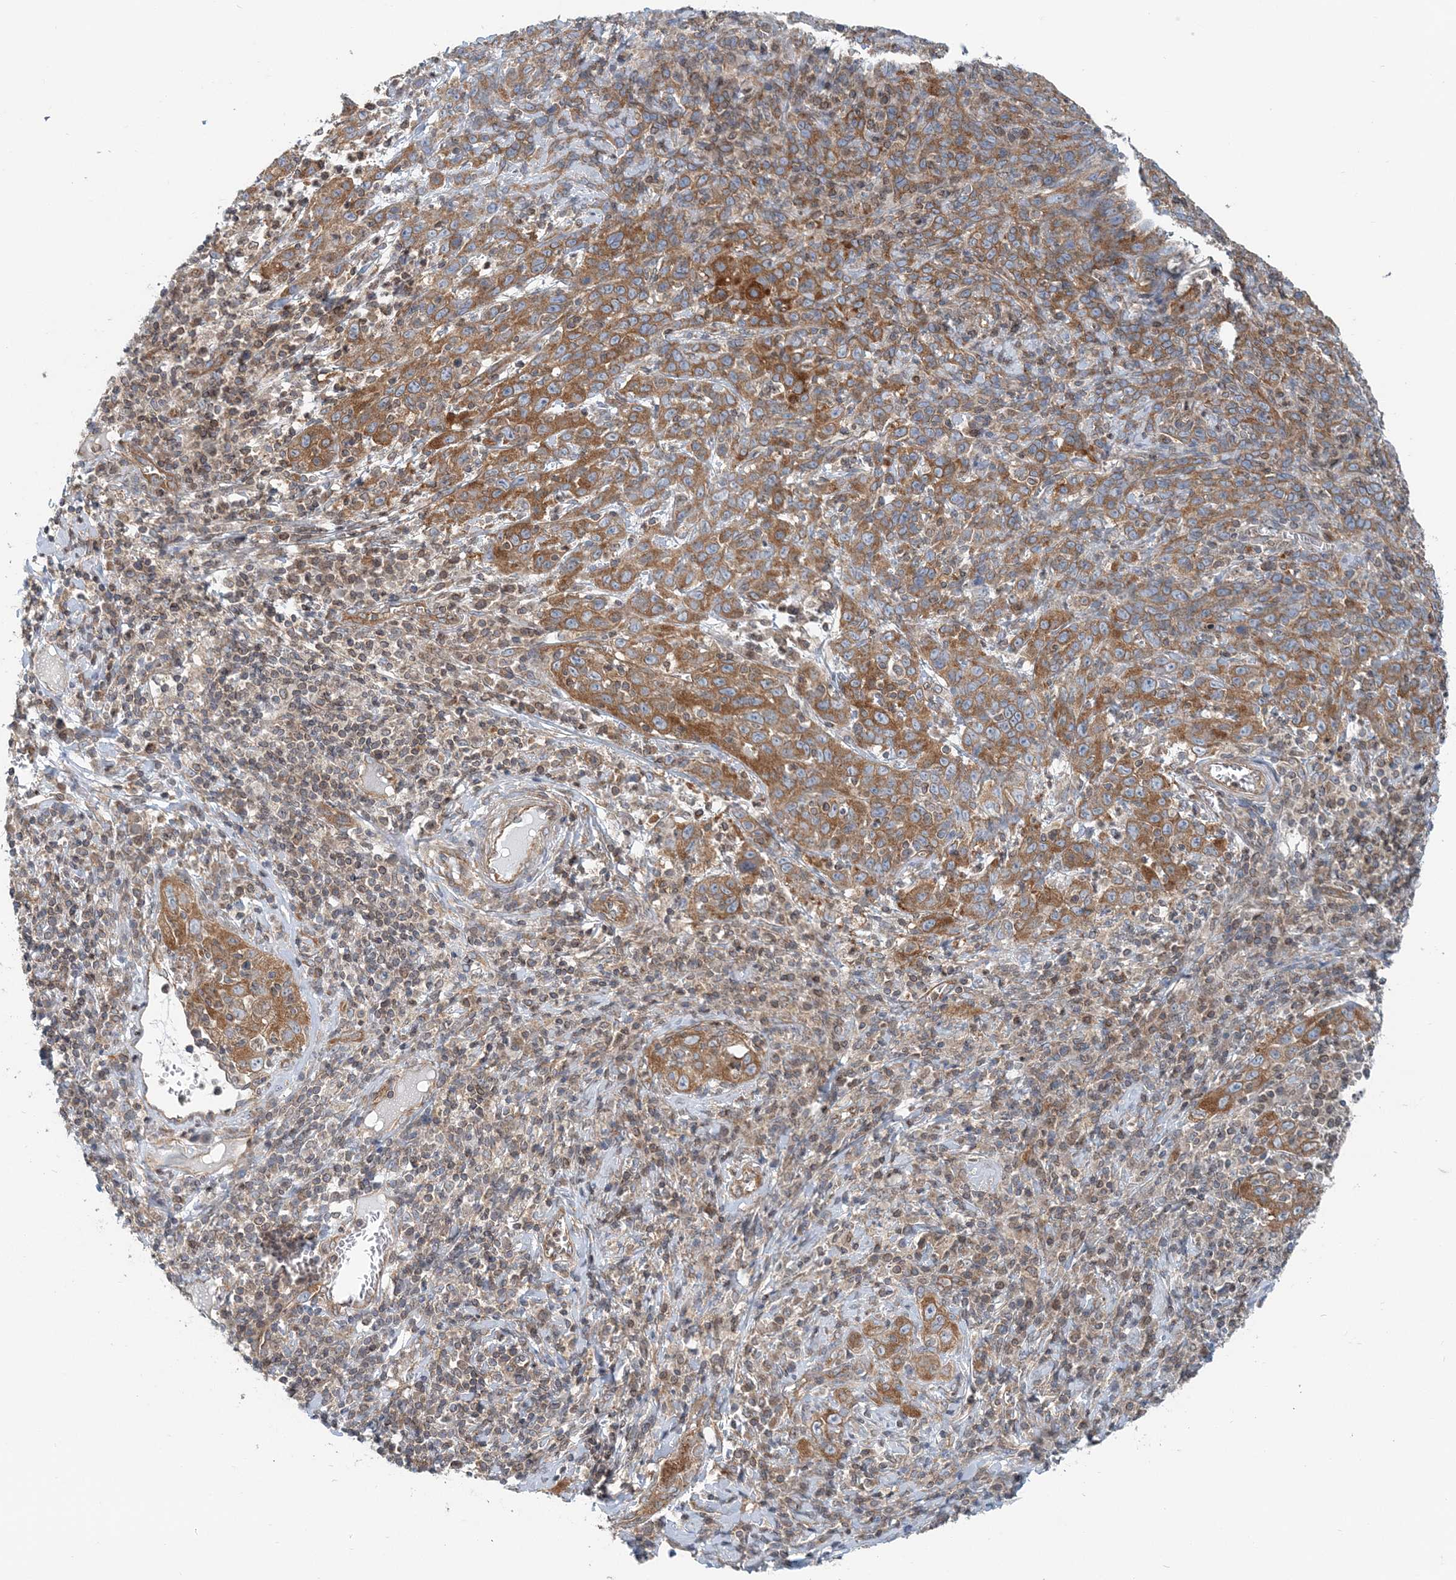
{"staining": {"intensity": "moderate", "quantity": ">75%", "location": "cytoplasmic/membranous"}, "tissue": "cervical cancer", "cell_type": "Tumor cells", "image_type": "cancer", "snomed": [{"axis": "morphology", "description": "Squamous cell carcinoma, NOS"}, {"axis": "topography", "description": "Cervix"}], "caption": "The immunohistochemical stain labels moderate cytoplasmic/membranous positivity in tumor cells of squamous cell carcinoma (cervical) tissue.", "gene": "MOB4", "patient": {"sex": "female", "age": 46}}